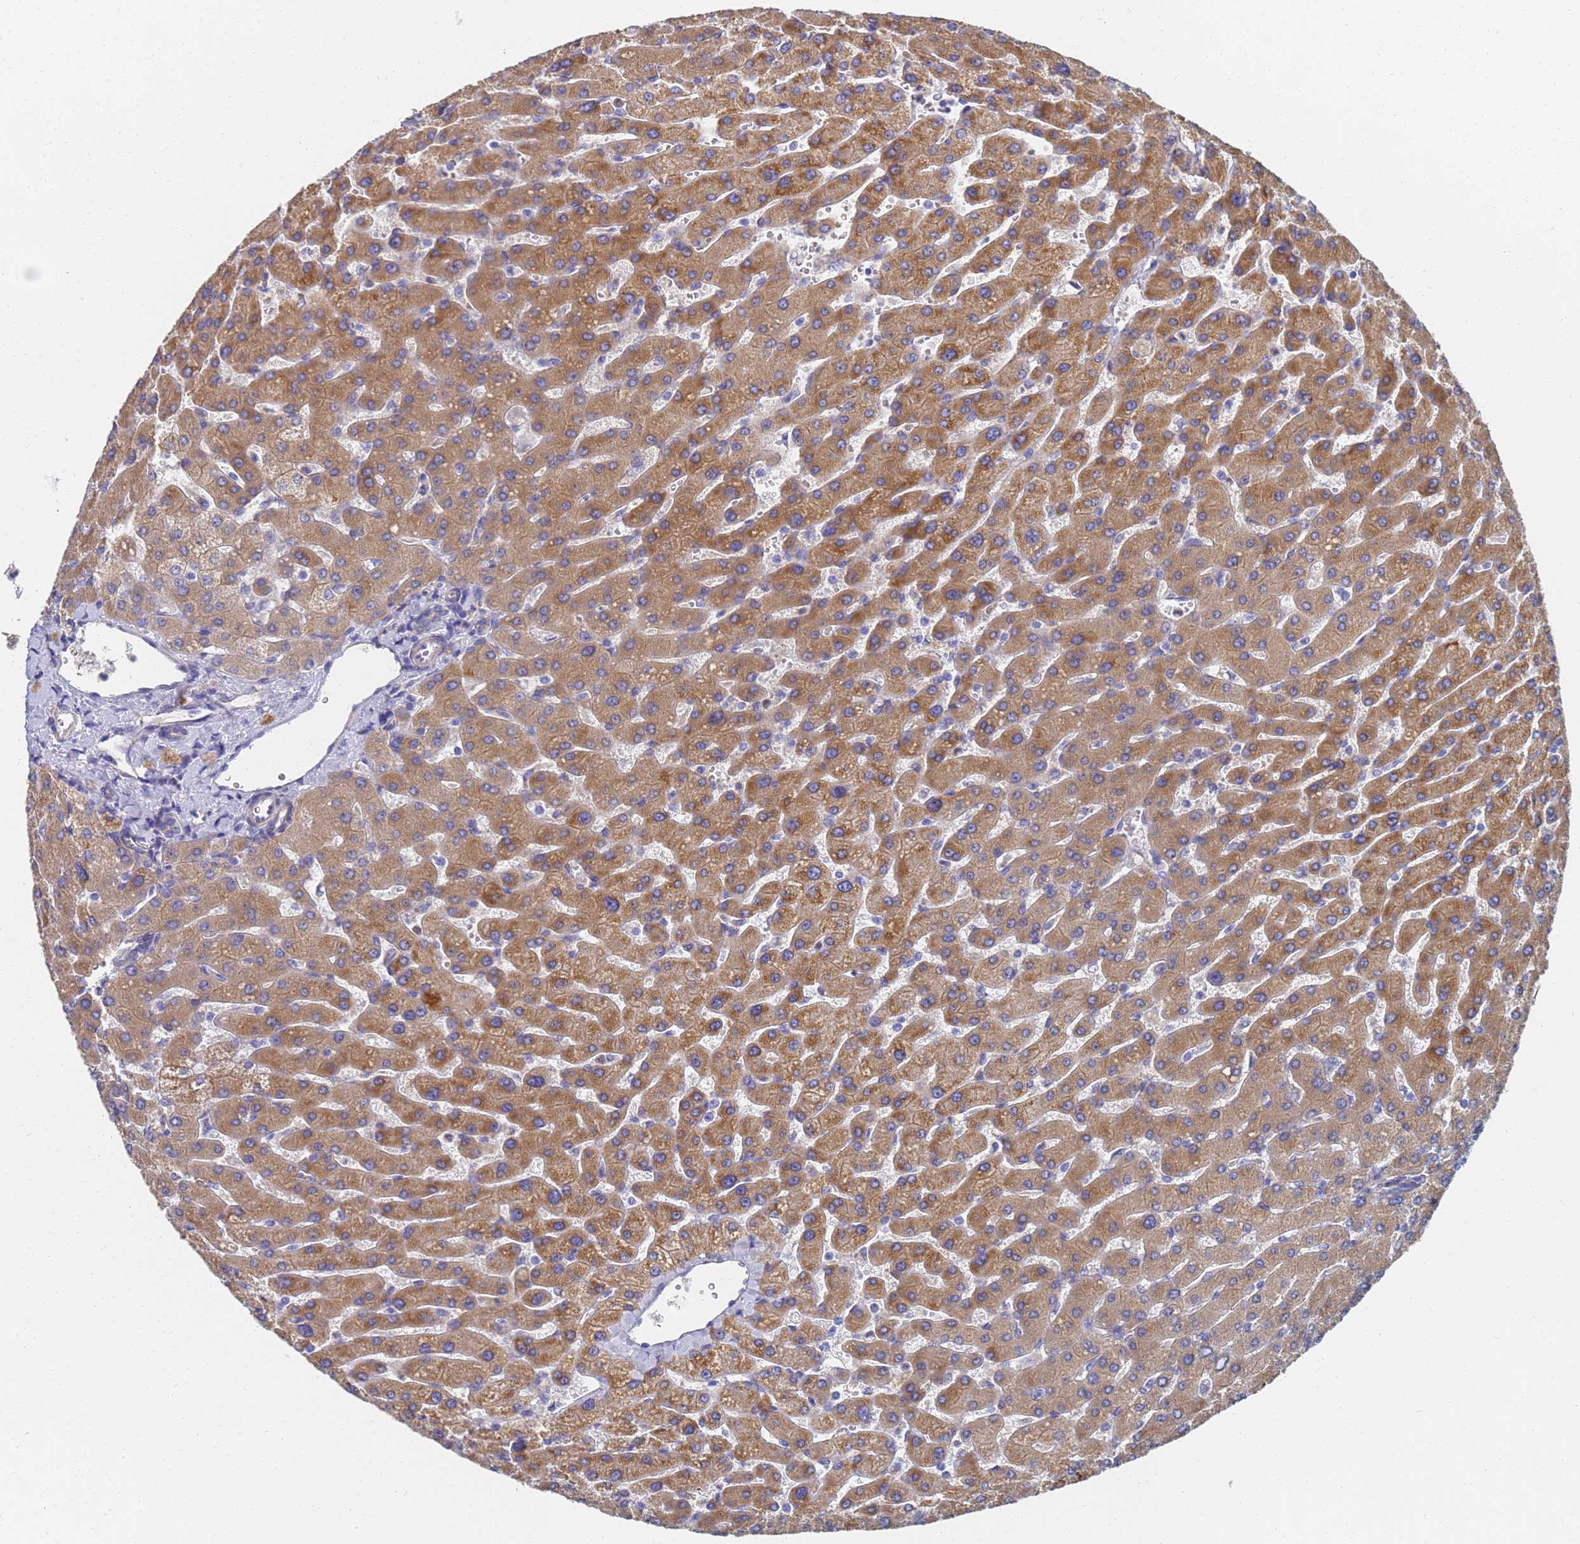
{"staining": {"intensity": "weak", "quantity": "25%-75%", "location": "cytoplasmic/membranous"}, "tissue": "liver", "cell_type": "Cholangiocytes", "image_type": "normal", "snomed": [{"axis": "morphology", "description": "Normal tissue, NOS"}, {"axis": "topography", "description": "Liver"}], "caption": "Unremarkable liver displays weak cytoplasmic/membranous staining in approximately 25%-75% of cholangiocytes (DAB (3,3'-diaminobenzidine) = brown stain, brightfield microscopy at high magnification)..", "gene": "LBX2", "patient": {"sex": "male", "age": 55}}